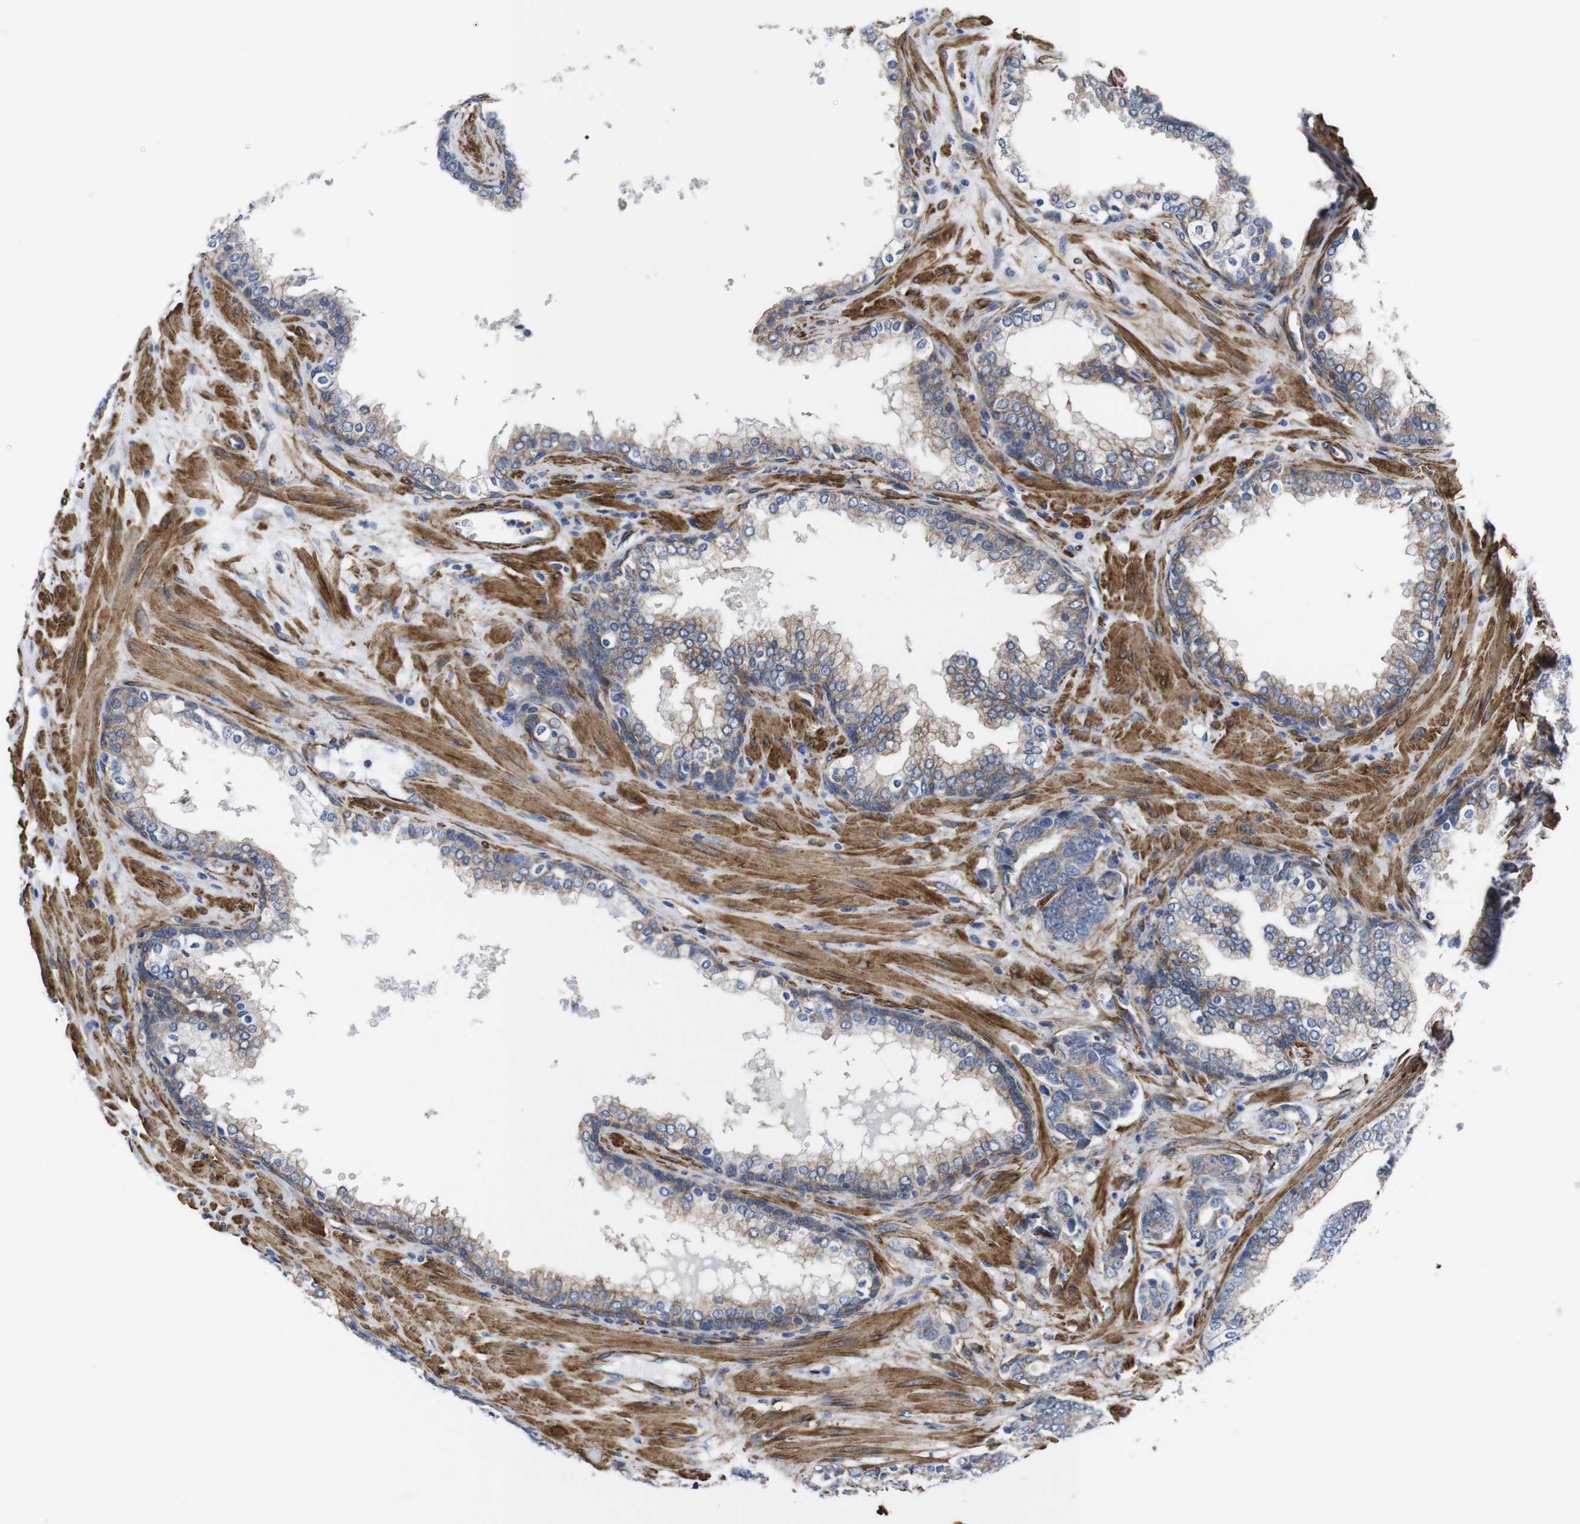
{"staining": {"intensity": "weak", "quantity": "25%-75%", "location": "cytoplasmic/membranous"}, "tissue": "prostate cancer", "cell_type": "Tumor cells", "image_type": "cancer", "snomed": [{"axis": "morphology", "description": "Adenocarcinoma, Low grade"}, {"axis": "topography", "description": "Prostate"}], "caption": "The micrograph reveals a brown stain indicating the presence of a protein in the cytoplasmic/membranous of tumor cells in prostate adenocarcinoma (low-grade). (DAB = brown stain, brightfield microscopy at high magnification).", "gene": "WNT10A", "patient": {"sex": "male", "age": 58}}